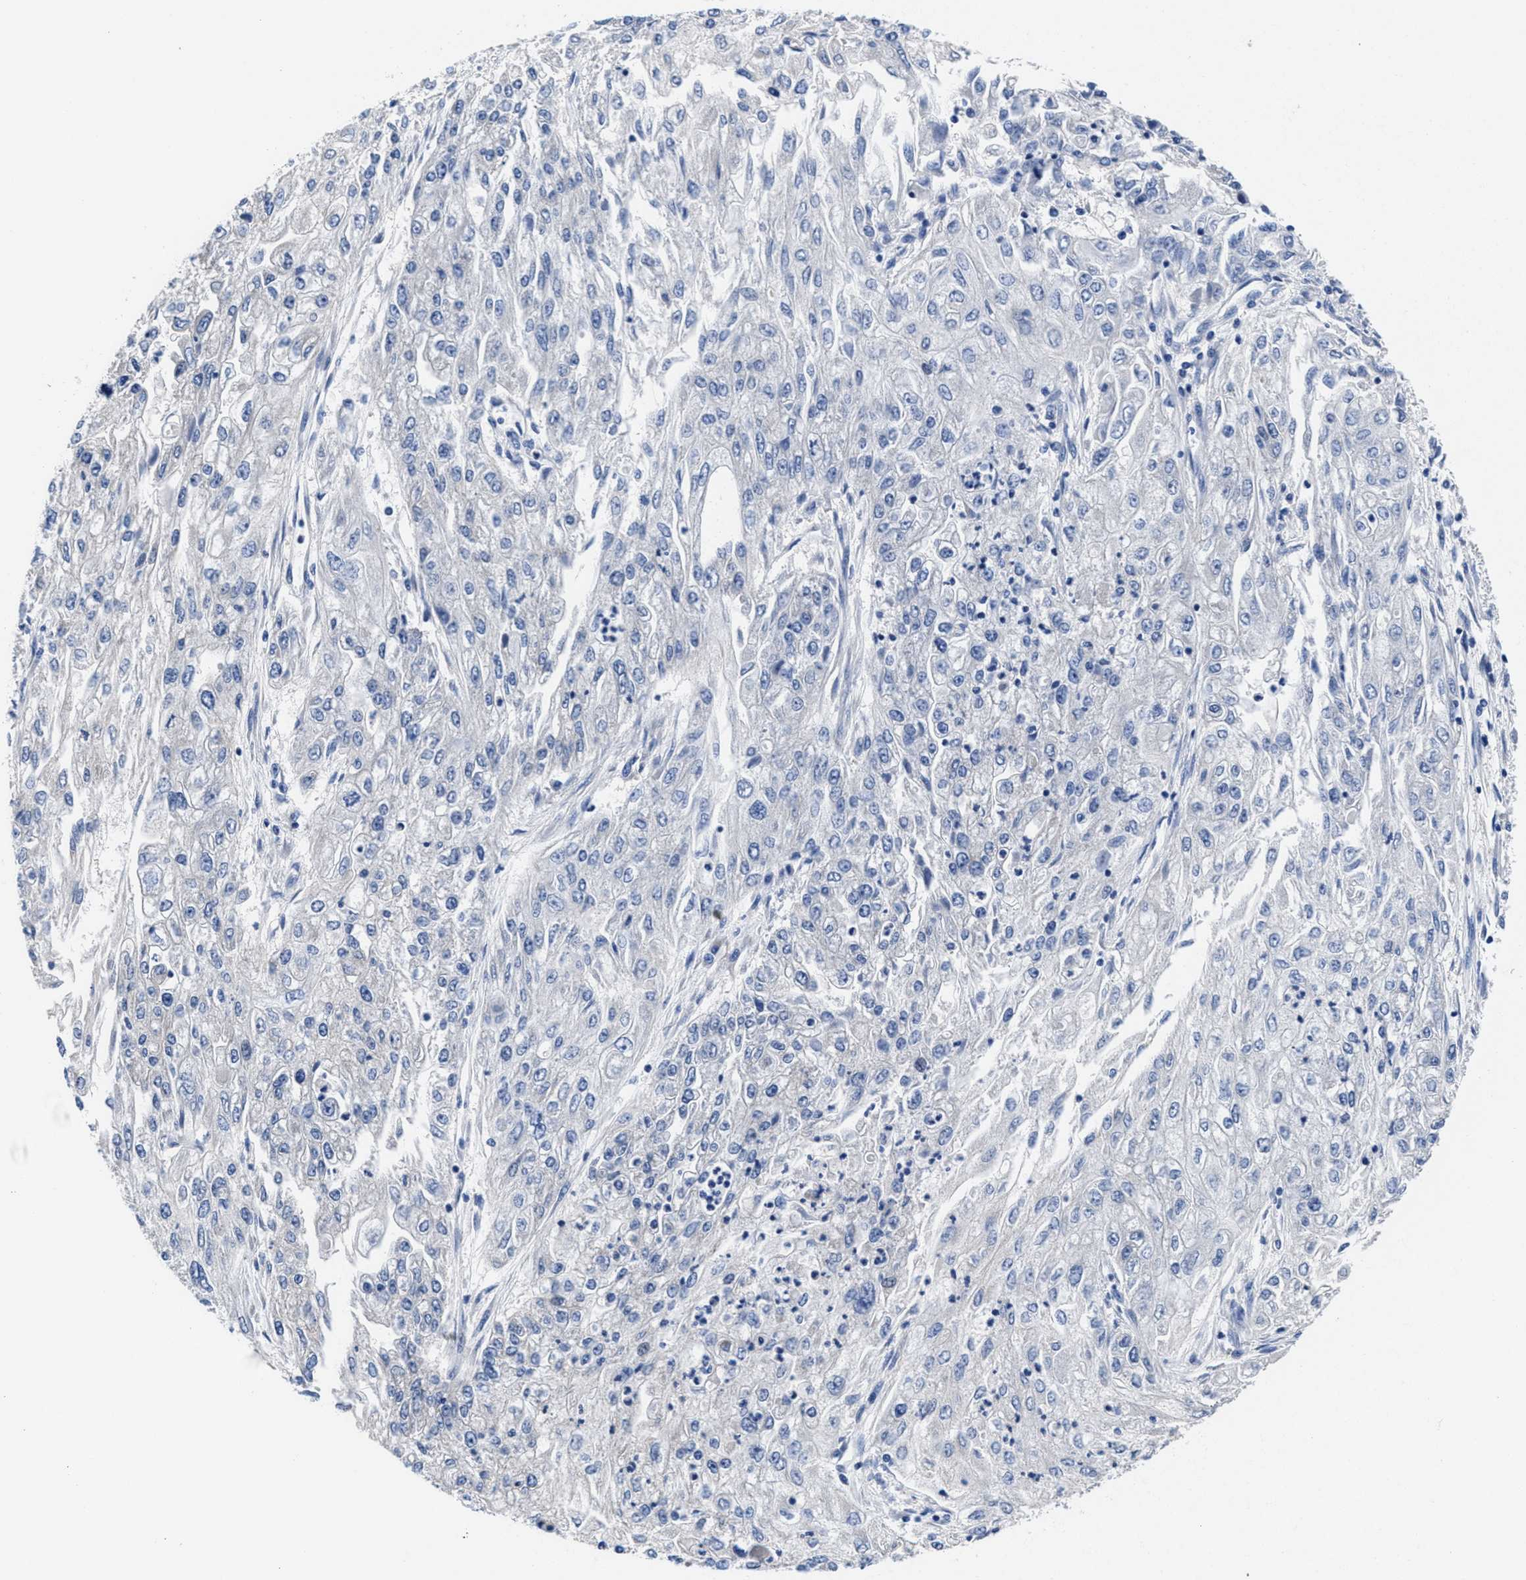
{"staining": {"intensity": "negative", "quantity": "none", "location": "none"}, "tissue": "endometrial cancer", "cell_type": "Tumor cells", "image_type": "cancer", "snomed": [{"axis": "morphology", "description": "Adenocarcinoma, NOS"}, {"axis": "topography", "description": "Endometrium"}], "caption": "IHC of human endometrial cancer reveals no positivity in tumor cells. (DAB immunohistochemistry (IHC), high magnification).", "gene": "DHRS13", "patient": {"sex": "female", "age": 49}}